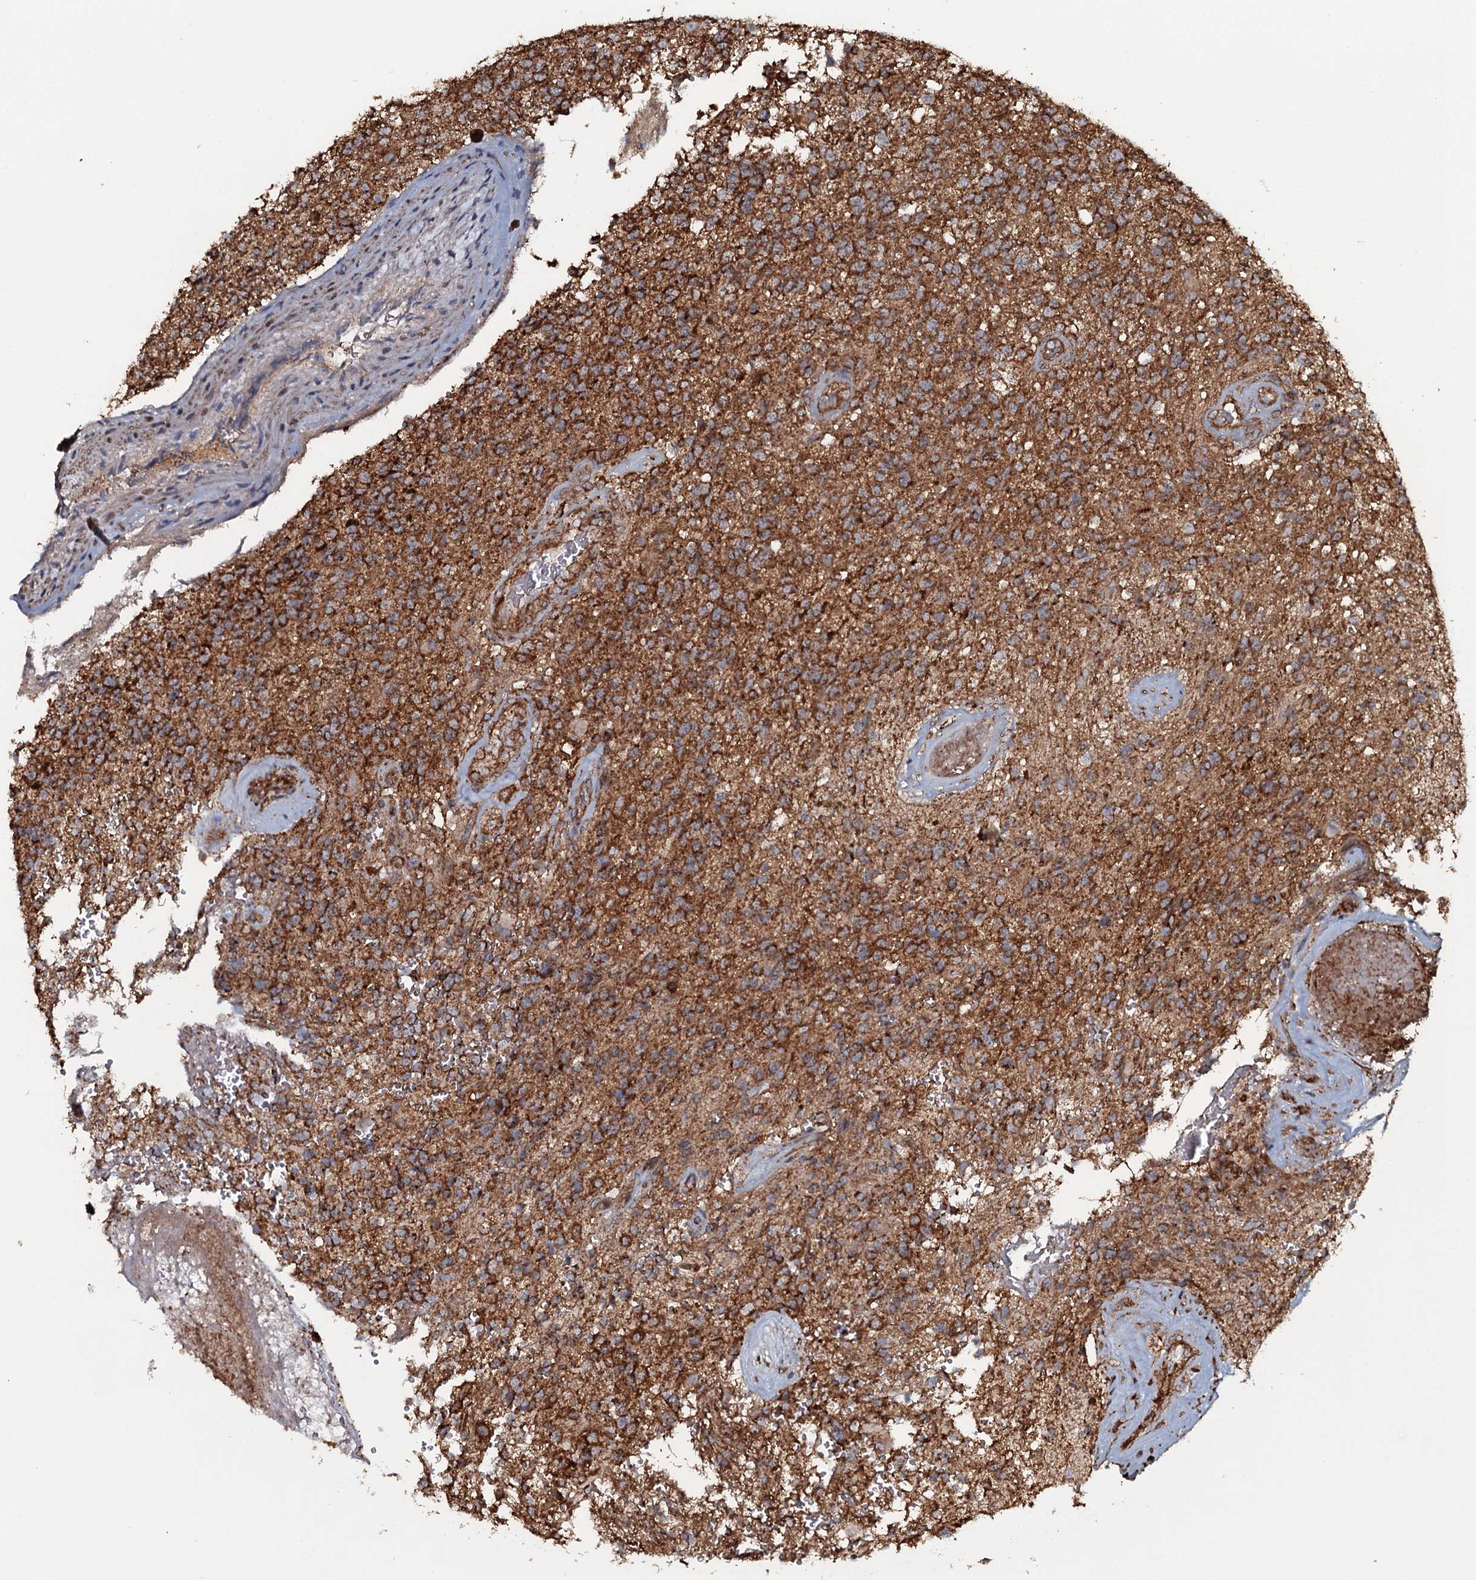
{"staining": {"intensity": "moderate", "quantity": ">75%", "location": "cytoplasmic/membranous"}, "tissue": "glioma", "cell_type": "Tumor cells", "image_type": "cancer", "snomed": [{"axis": "morphology", "description": "Glioma, malignant, High grade"}, {"axis": "topography", "description": "Brain"}], "caption": "This is an image of IHC staining of glioma, which shows moderate staining in the cytoplasmic/membranous of tumor cells.", "gene": "VWA8", "patient": {"sex": "male", "age": 56}}